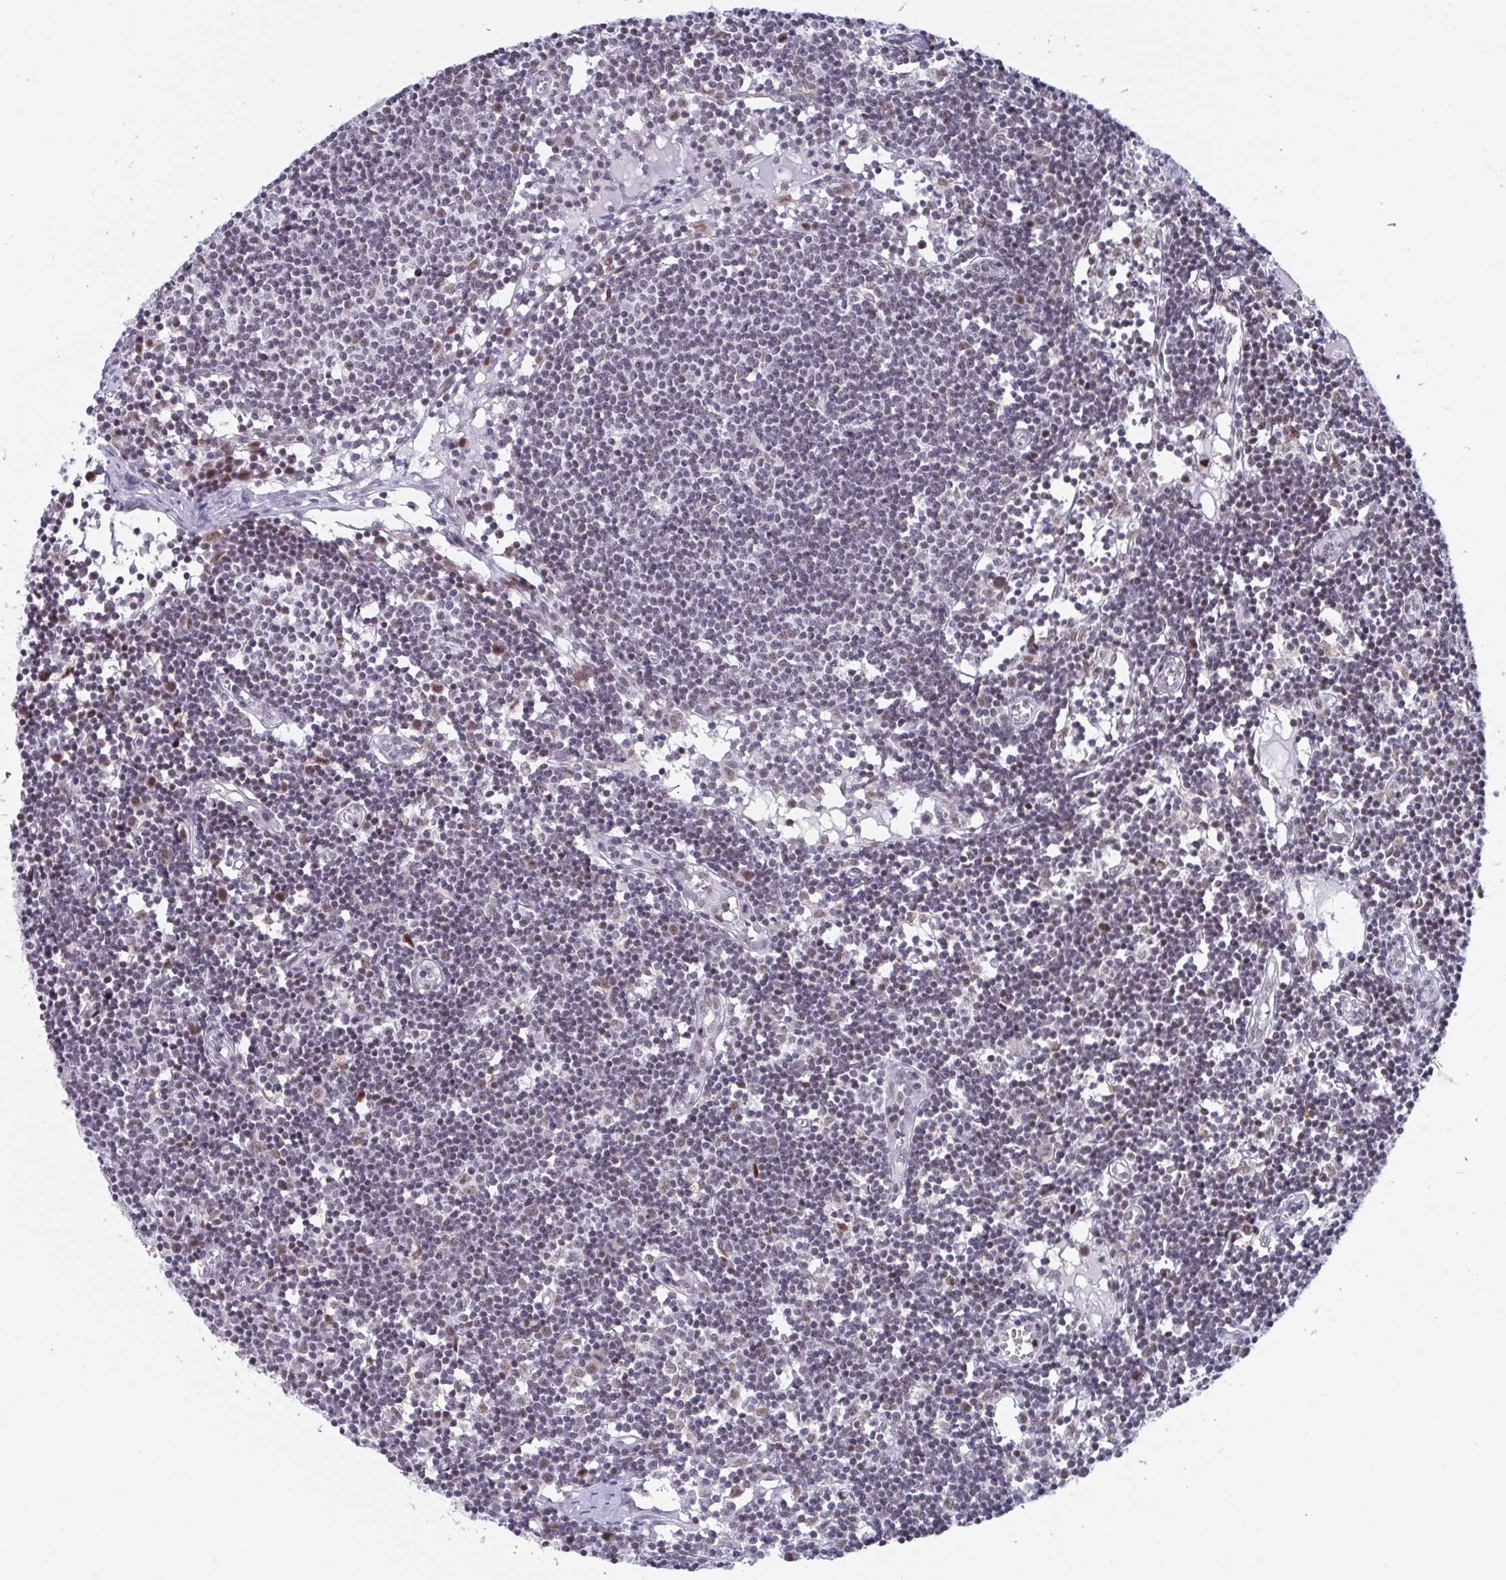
{"staining": {"intensity": "moderate", "quantity": "<25%", "location": "nuclear"}, "tissue": "lymph node", "cell_type": "Germinal center cells", "image_type": "normal", "snomed": [{"axis": "morphology", "description": "Normal tissue, NOS"}, {"axis": "topography", "description": "Lymph node"}], "caption": "A high-resolution histopathology image shows IHC staining of normal lymph node, which reveals moderate nuclear positivity in approximately <25% of germinal center cells. The staining was performed using DAB to visualize the protein expression in brown, while the nuclei were stained in blue with hematoxylin (Magnification: 20x).", "gene": "WBP11", "patient": {"sex": "female", "age": 11}}